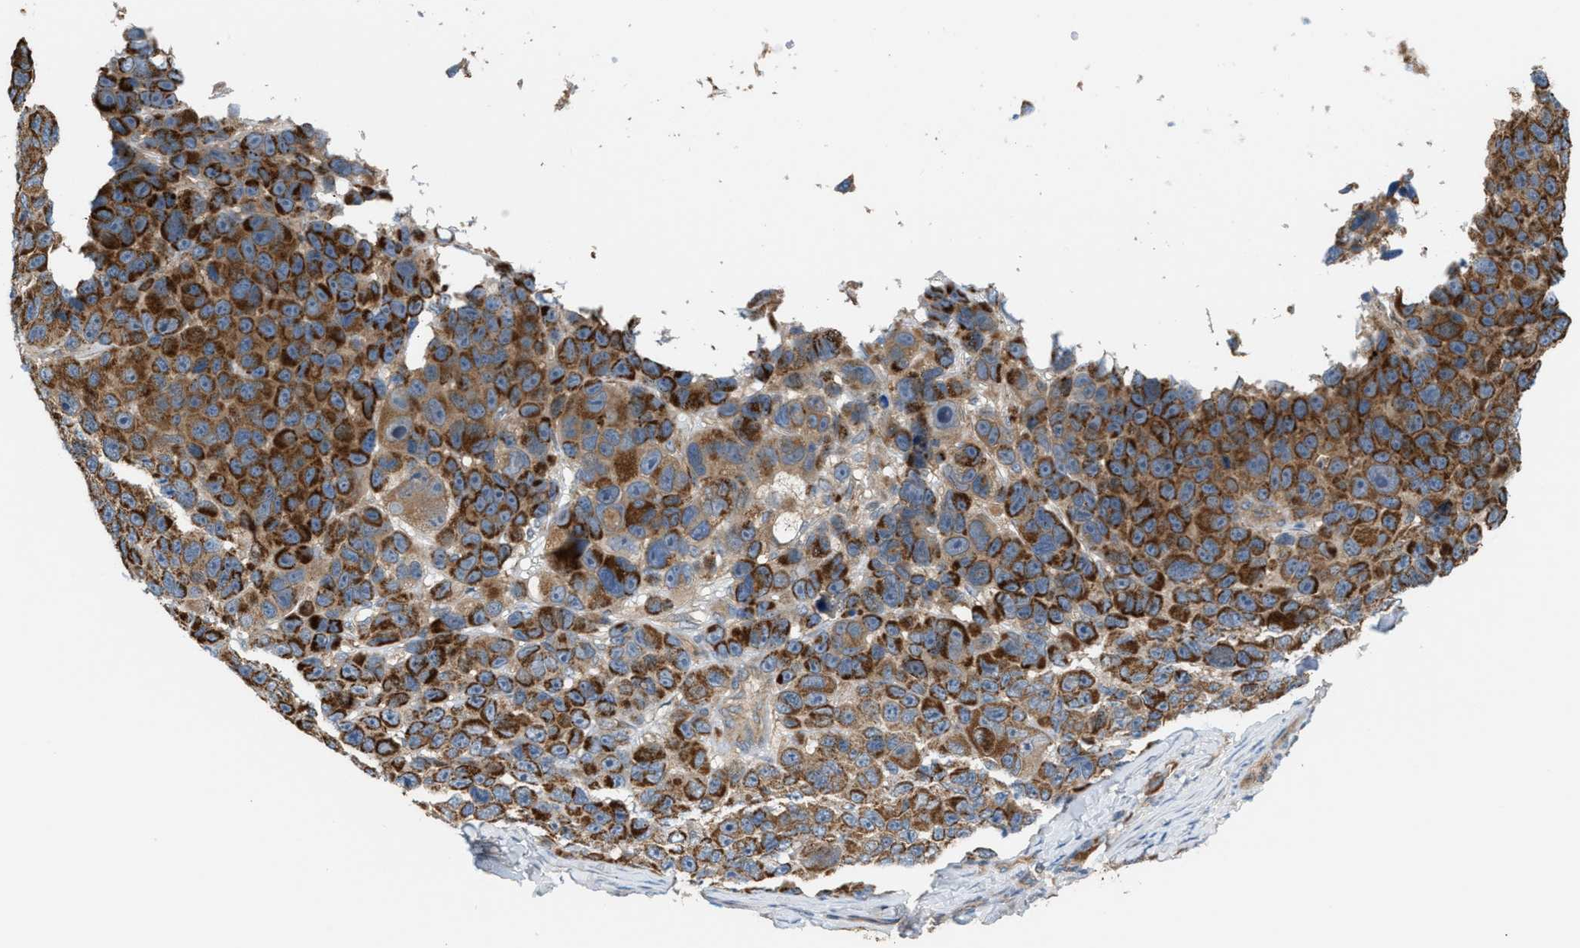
{"staining": {"intensity": "strong", "quantity": ">75%", "location": "cytoplasmic/membranous"}, "tissue": "melanoma", "cell_type": "Tumor cells", "image_type": "cancer", "snomed": [{"axis": "morphology", "description": "Malignant melanoma, NOS"}, {"axis": "topography", "description": "Skin"}], "caption": "The histopathology image exhibits immunohistochemical staining of malignant melanoma. There is strong cytoplasmic/membranous expression is seen in about >75% of tumor cells.", "gene": "PDCL", "patient": {"sex": "male", "age": 53}}